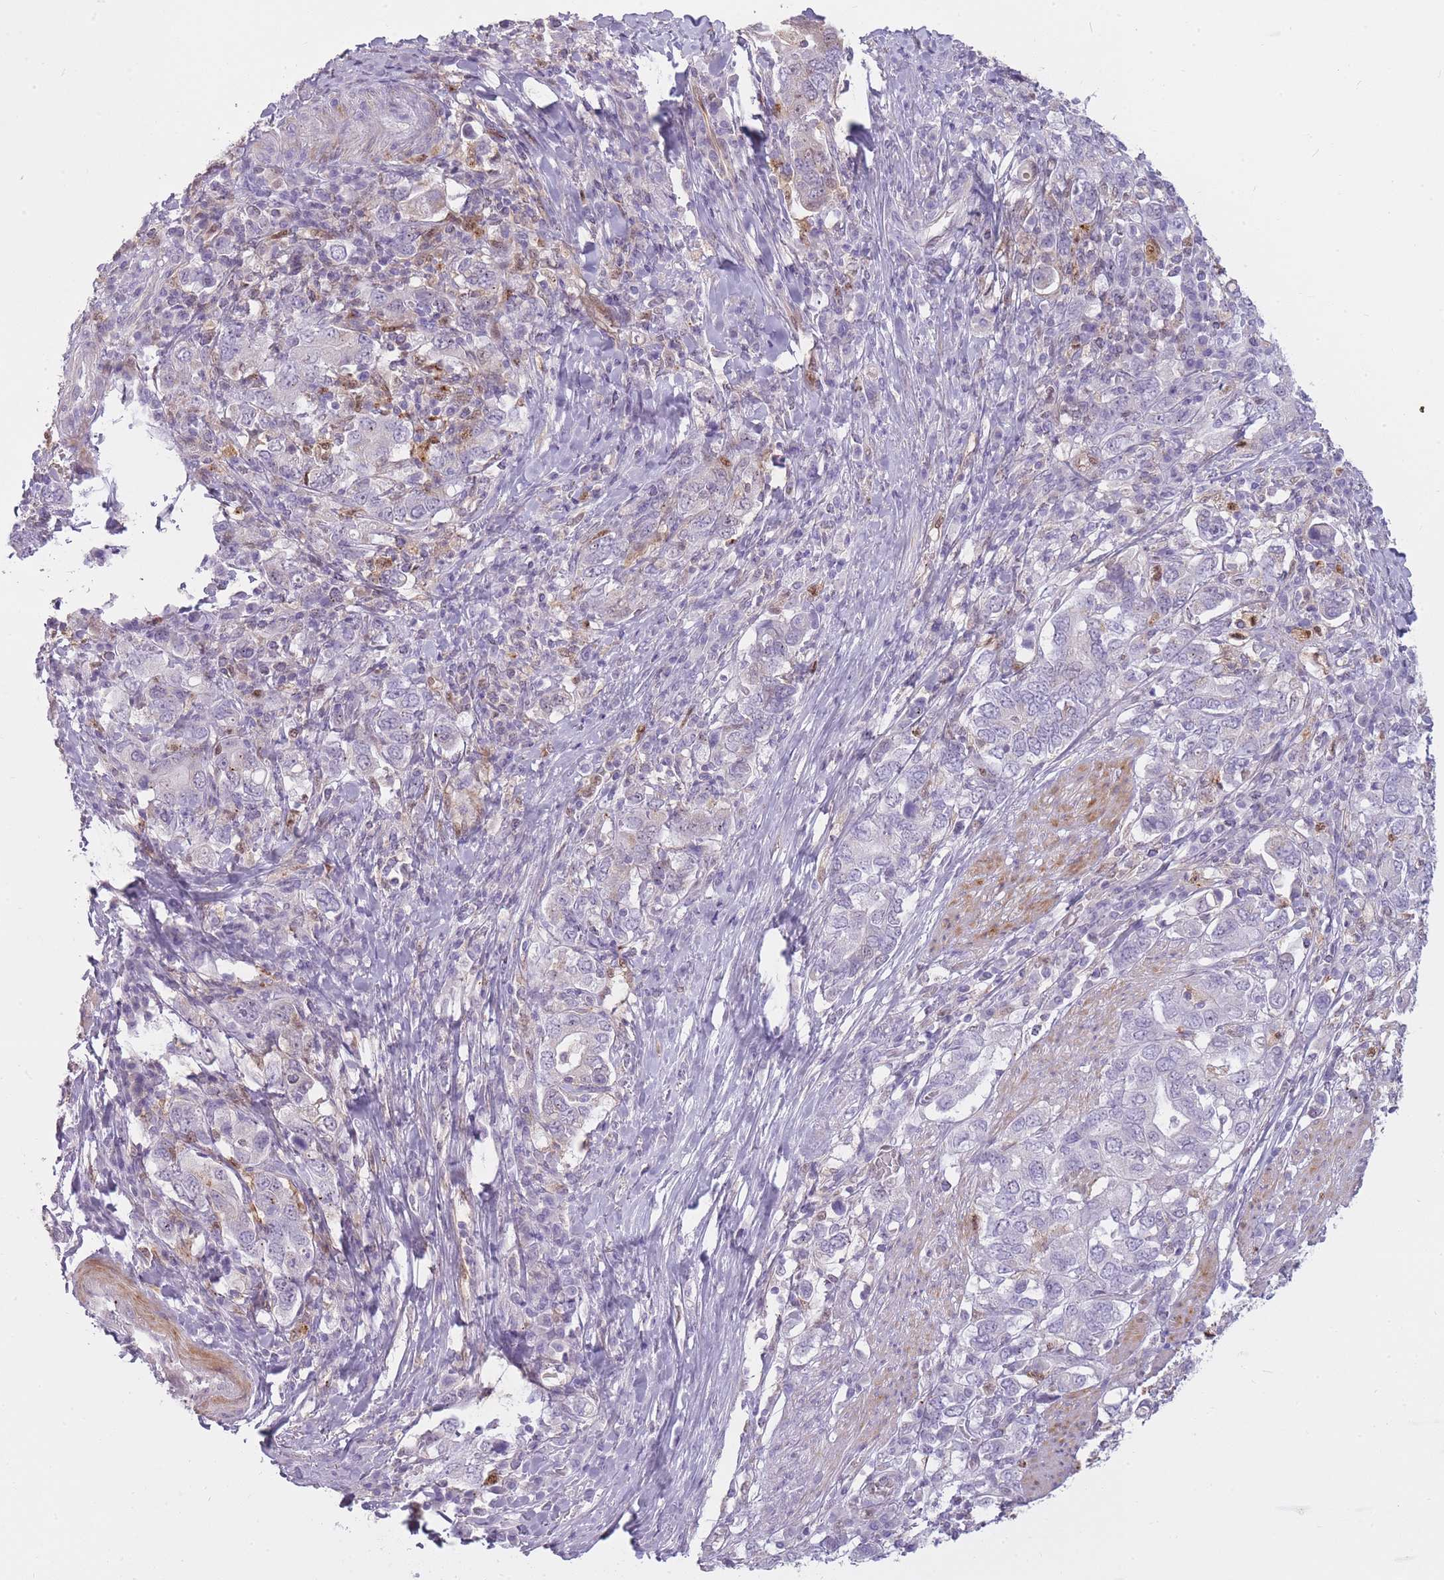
{"staining": {"intensity": "negative", "quantity": "none", "location": "none"}, "tissue": "stomach cancer", "cell_type": "Tumor cells", "image_type": "cancer", "snomed": [{"axis": "morphology", "description": "Adenocarcinoma, NOS"}, {"axis": "topography", "description": "Stomach, upper"}, {"axis": "topography", "description": "Stomach"}], "caption": "Immunohistochemistry of stomach cancer (adenocarcinoma) reveals no expression in tumor cells.", "gene": "LGALS9", "patient": {"sex": "male", "age": 62}}